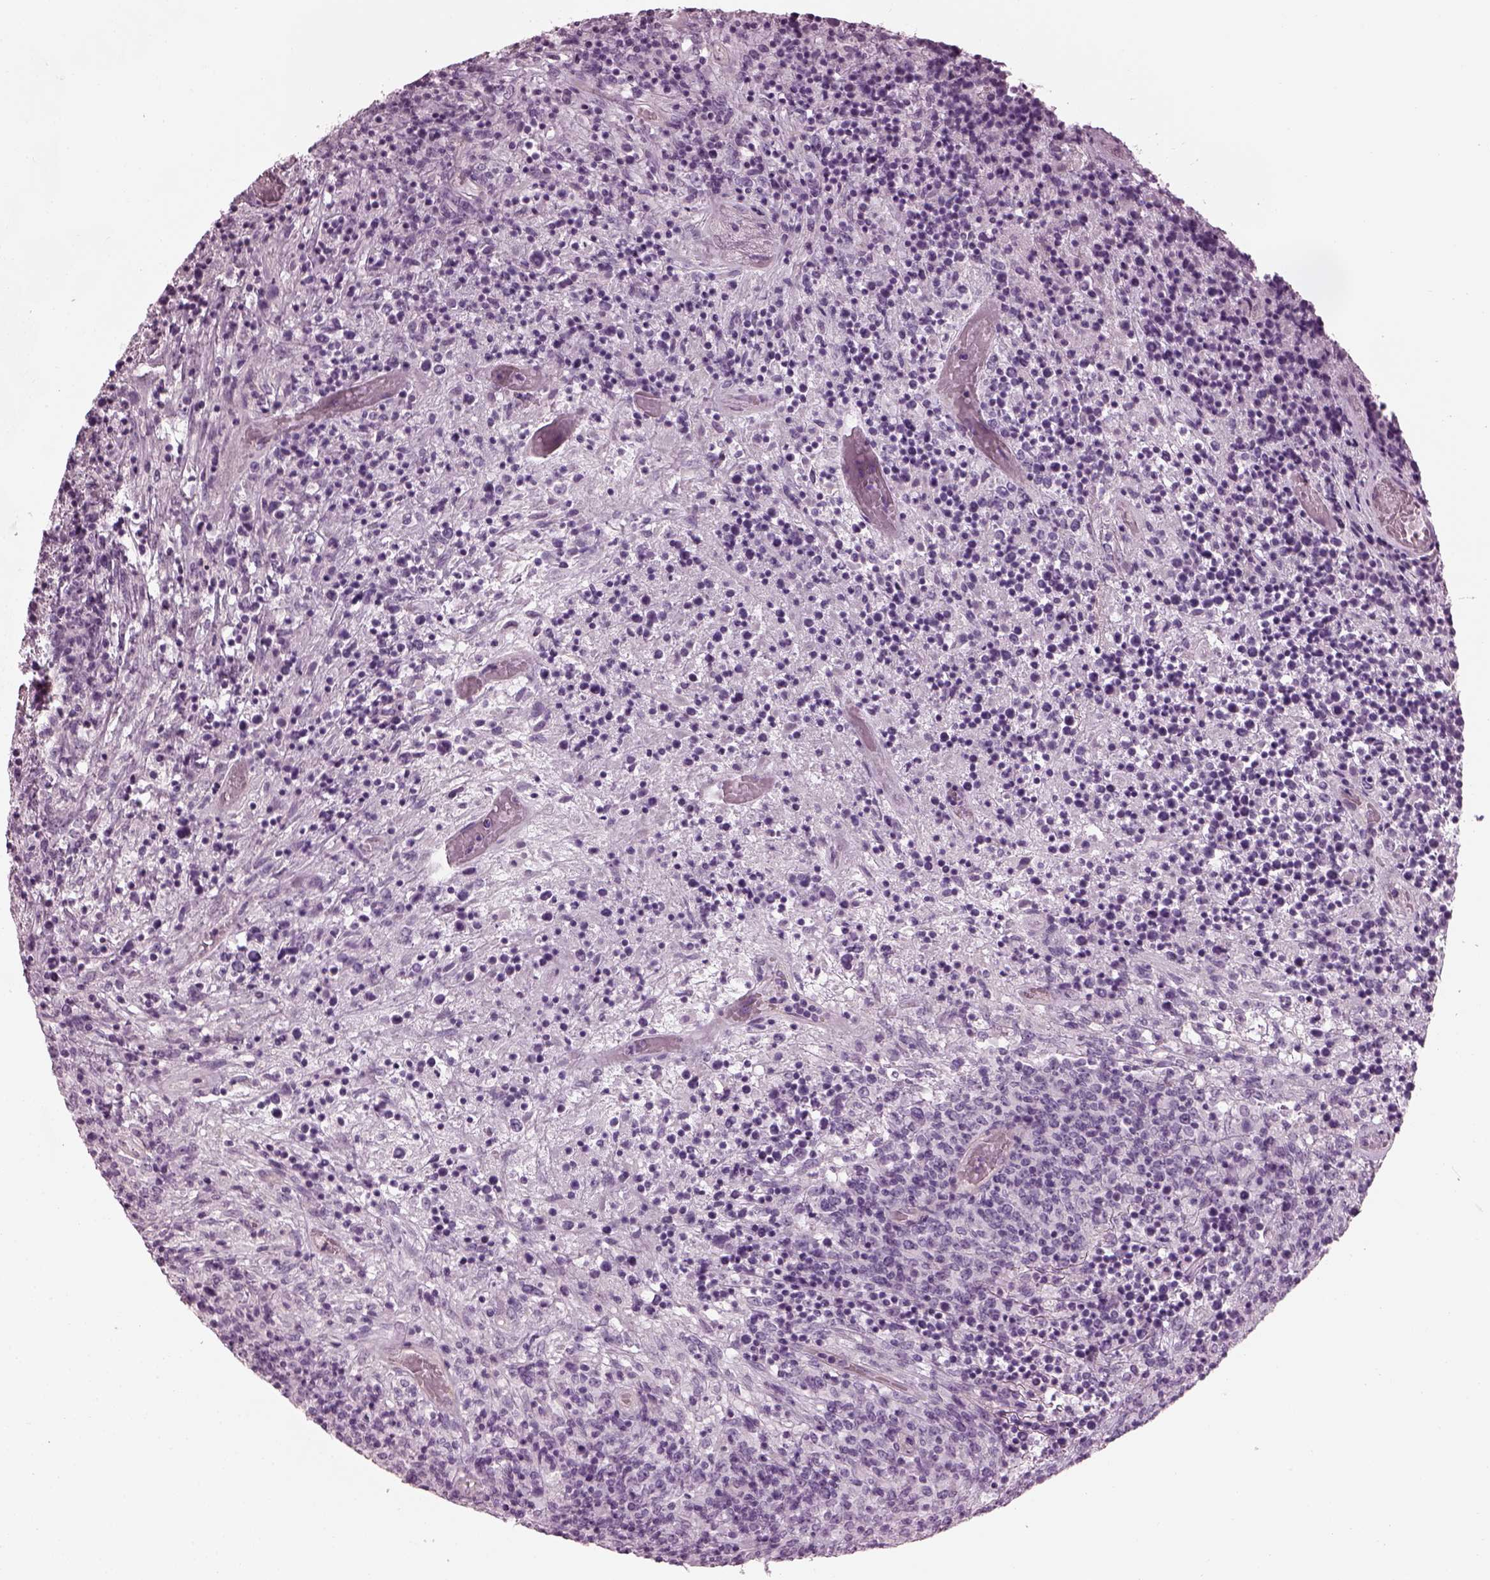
{"staining": {"intensity": "negative", "quantity": "none", "location": "none"}, "tissue": "lymphoma", "cell_type": "Tumor cells", "image_type": "cancer", "snomed": [{"axis": "morphology", "description": "Malignant lymphoma, non-Hodgkin's type, High grade"}, {"axis": "topography", "description": "Lung"}], "caption": "Immunohistochemical staining of lymphoma demonstrates no significant positivity in tumor cells.", "gene": "BFSP1", "patient": {"sex": "male", "age": 79}}